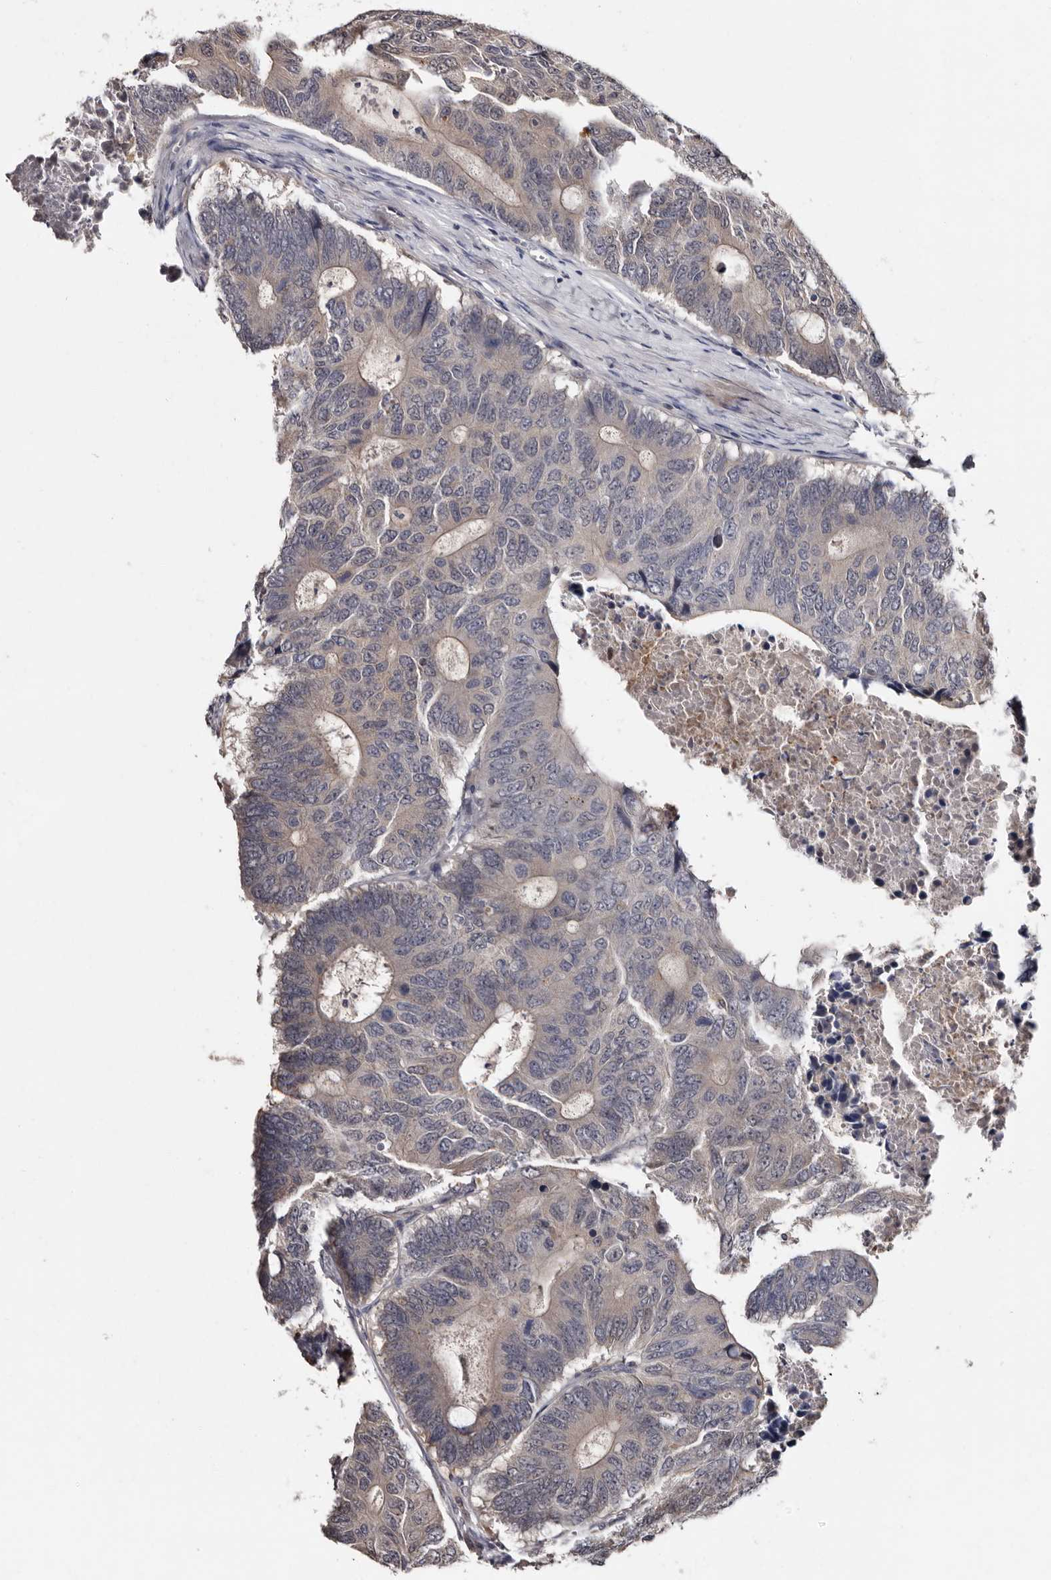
{"staining": {"intensity": "negative", "quantity": "none", "location": "none"}, "tissue": "colorectal cancer", "cell_type": "Tumor cells", "image_type": "cancer", "snomed": [{"axis": "morphology", "description": "Adenocarcinoma, NOS"}, {"axis": "topography", "description": "Colon"}], "caption": "Immunohistochemistry image of human colorectal adenocarcinoma stained for a protein (brown), which exhibits no expression in tumor cells.", "gene": "DNPH1", "patient": {"sex": "male", "age": 87}}